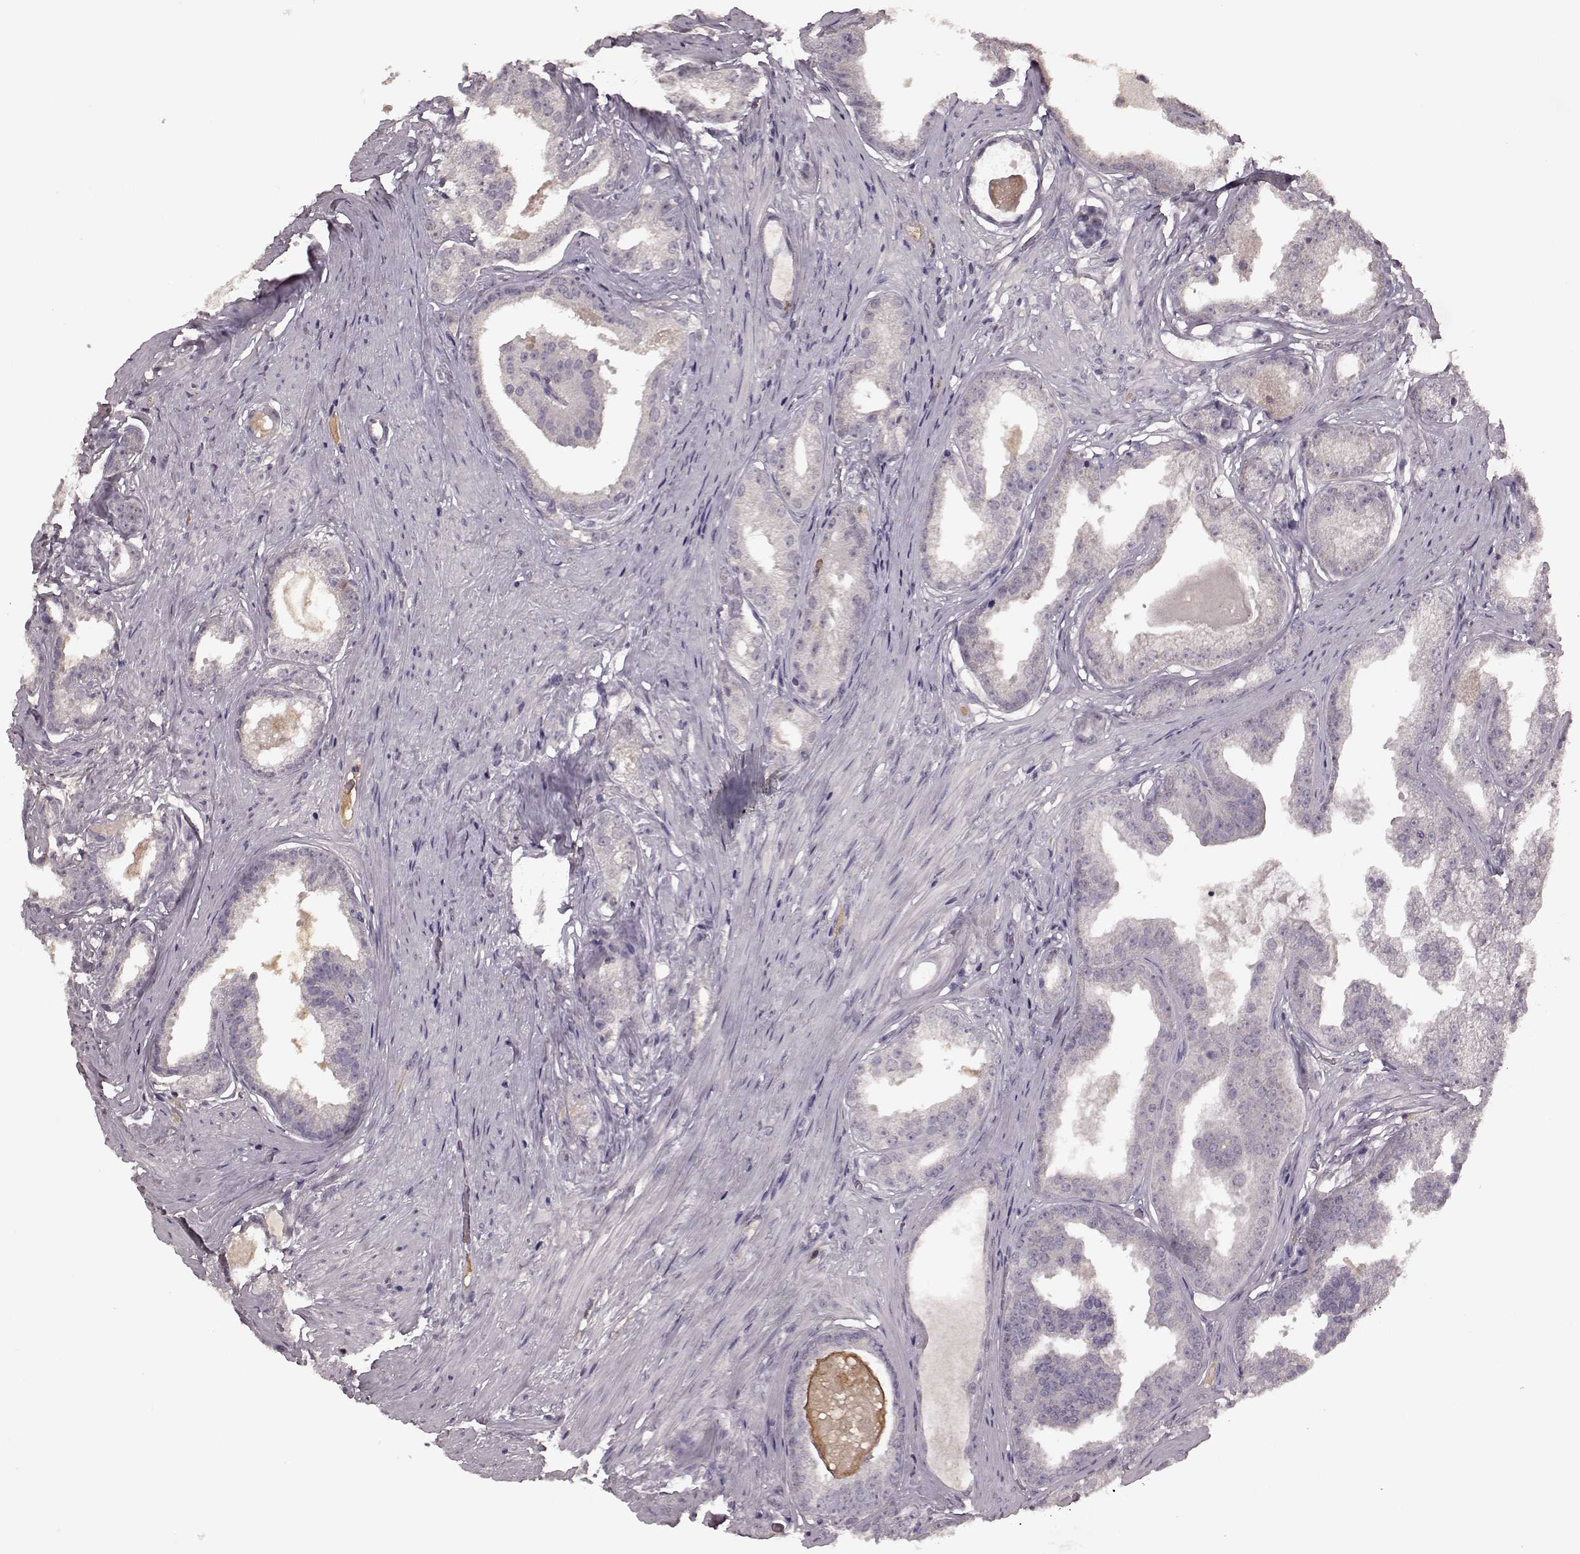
{"staining": {"intensity": "negative", "quantity": "none", "location": "none"}, "tissue": "prostate cancer", "cell_type": "Tumor cells", "image_type": "cancer", "snomed": [{"axis": "morphology", "description": "Adenocarcinoma, Low grade"}, {"axis": "topography", "description": "Prostate"}], "caption": "There is no significant positivity in tumor cells of prostate cancer.", "gene": "NRL", "patient": {"sex": "male", "age": 65}}